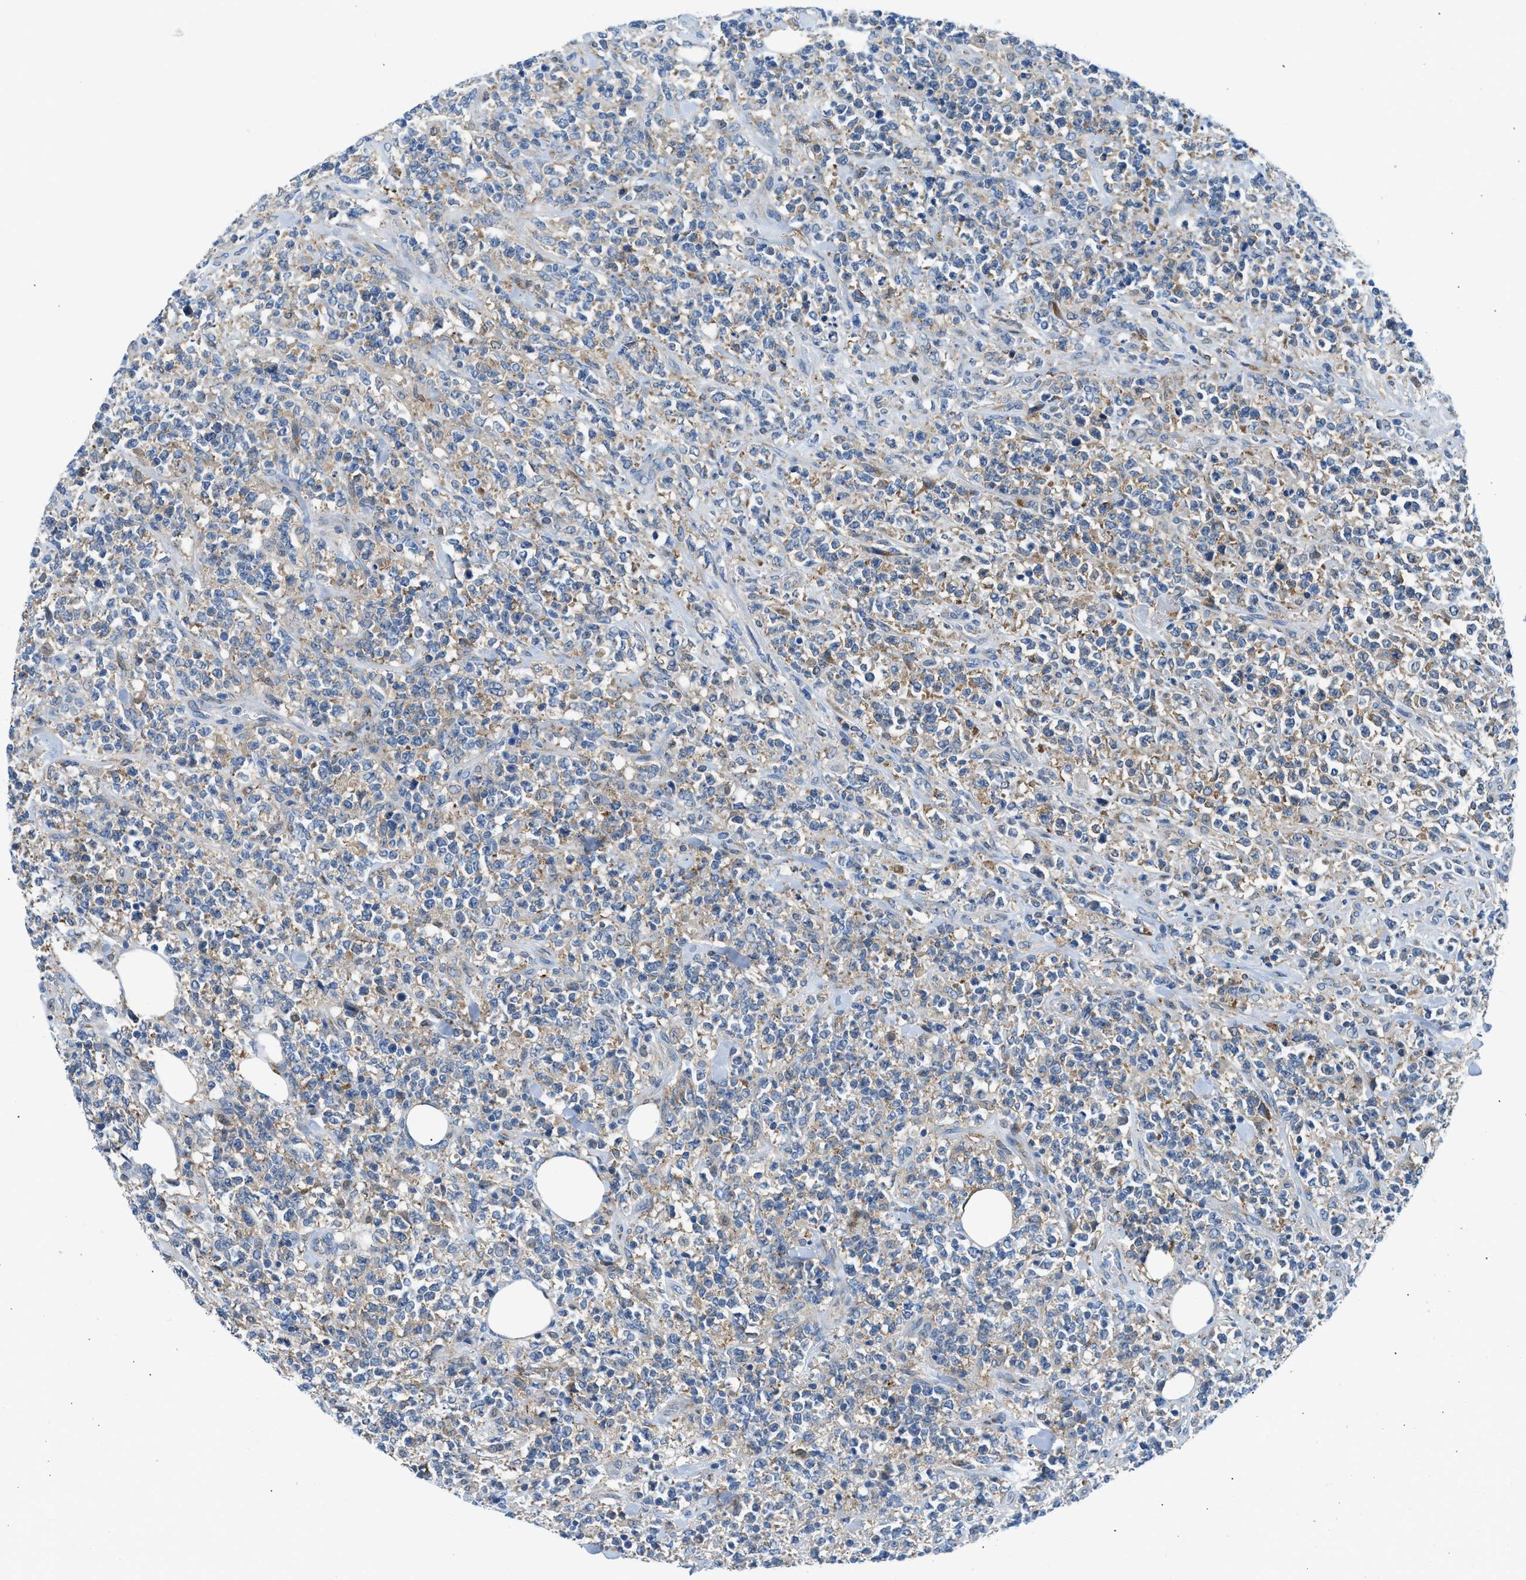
{"staining": {"intensity": "weak", "quantity": "25%-75%", "location": "cytoplasmic/membranous"}, "tissue": "lymphoma", "cell_type": "Tumor cells", "image_type": "cancer", "snomed": [{"axis": "morphology", "description": "Malignant lymphoma, non-Hodgkin's type, High grade"}, {"axis": "topography", "description": "Soft tissue"}], "caption": "Protein staining demonstrates weak cytoplasmic/membranous positivity in approximately 25%-75% of tumor cells in malignant lymphoma, non-Hodgkin's type (high-grade).", "gene": "BNC2", "patient": {"sex": "male", "age": 18}}